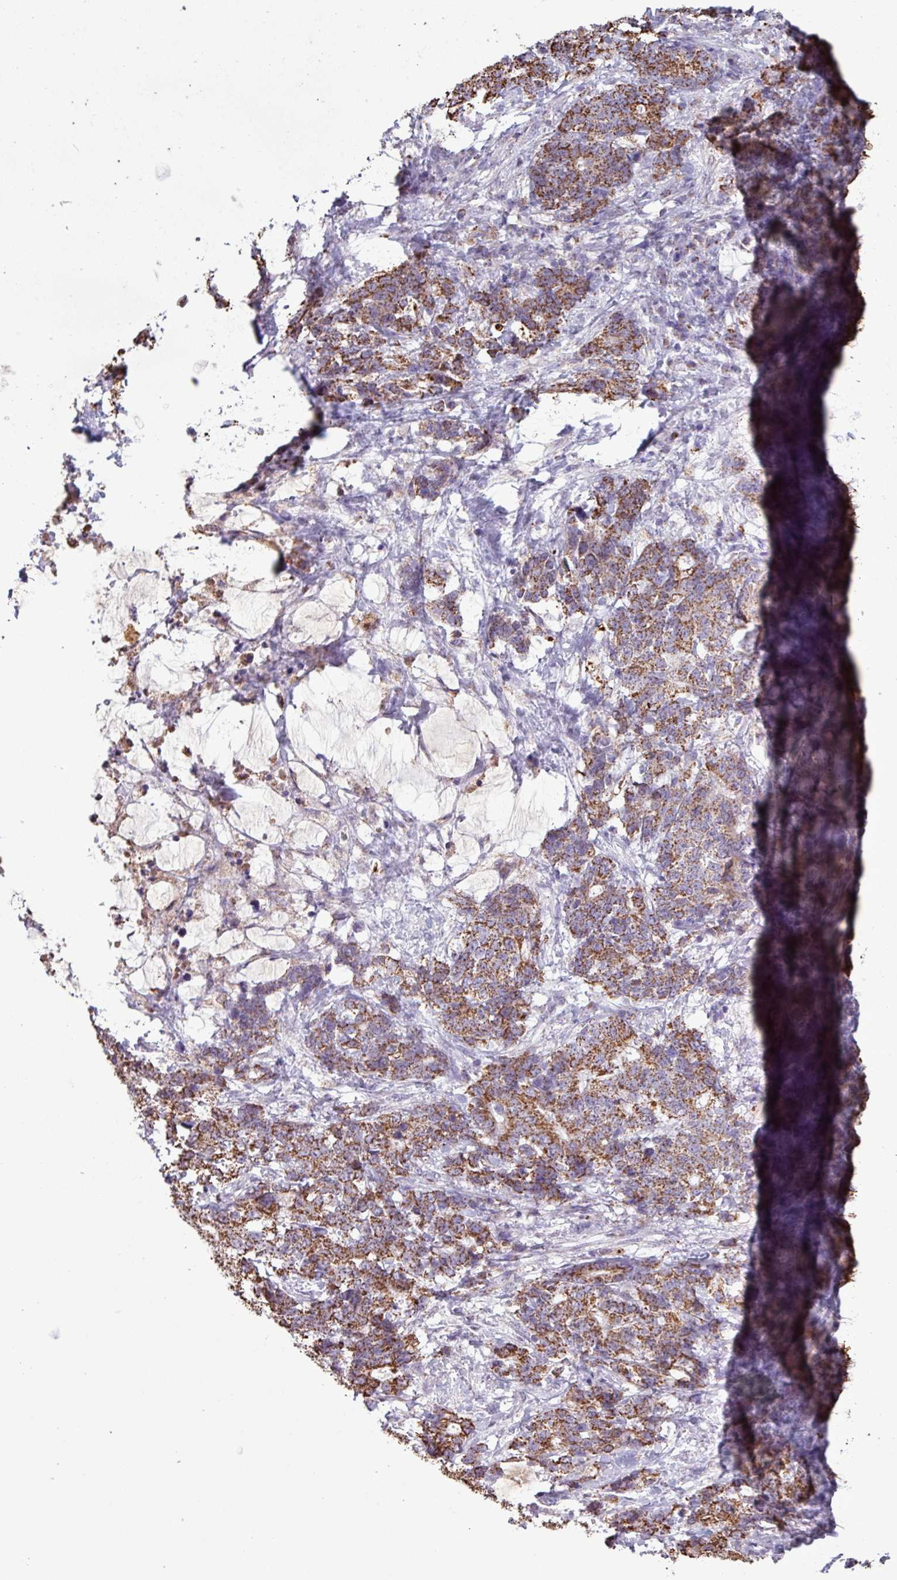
{"staining": {"intensity": "moderate", "quantity": ">75%", "location": "cytoplasmic/membranous"}, "tissue": "stomach cancer", "cell_type": "Tumor cells", "image_type": "cancer", "snomed": [{"axis": "morphology", "description": "Normal tissue, NOS"}, {"axis": "morphology", "description": "Adenocarcinoma, NOS"}, {"axis": "topography", "description": "Stomach"}], "caption": "A histopathology image of adenocarcinoma (stomach) stained for a protein exhibits moderate cytoplasmic/membranous brown staining in tumor cells.", "gene": "ALG8", "patient": {"sex": "female", "age": 64}}